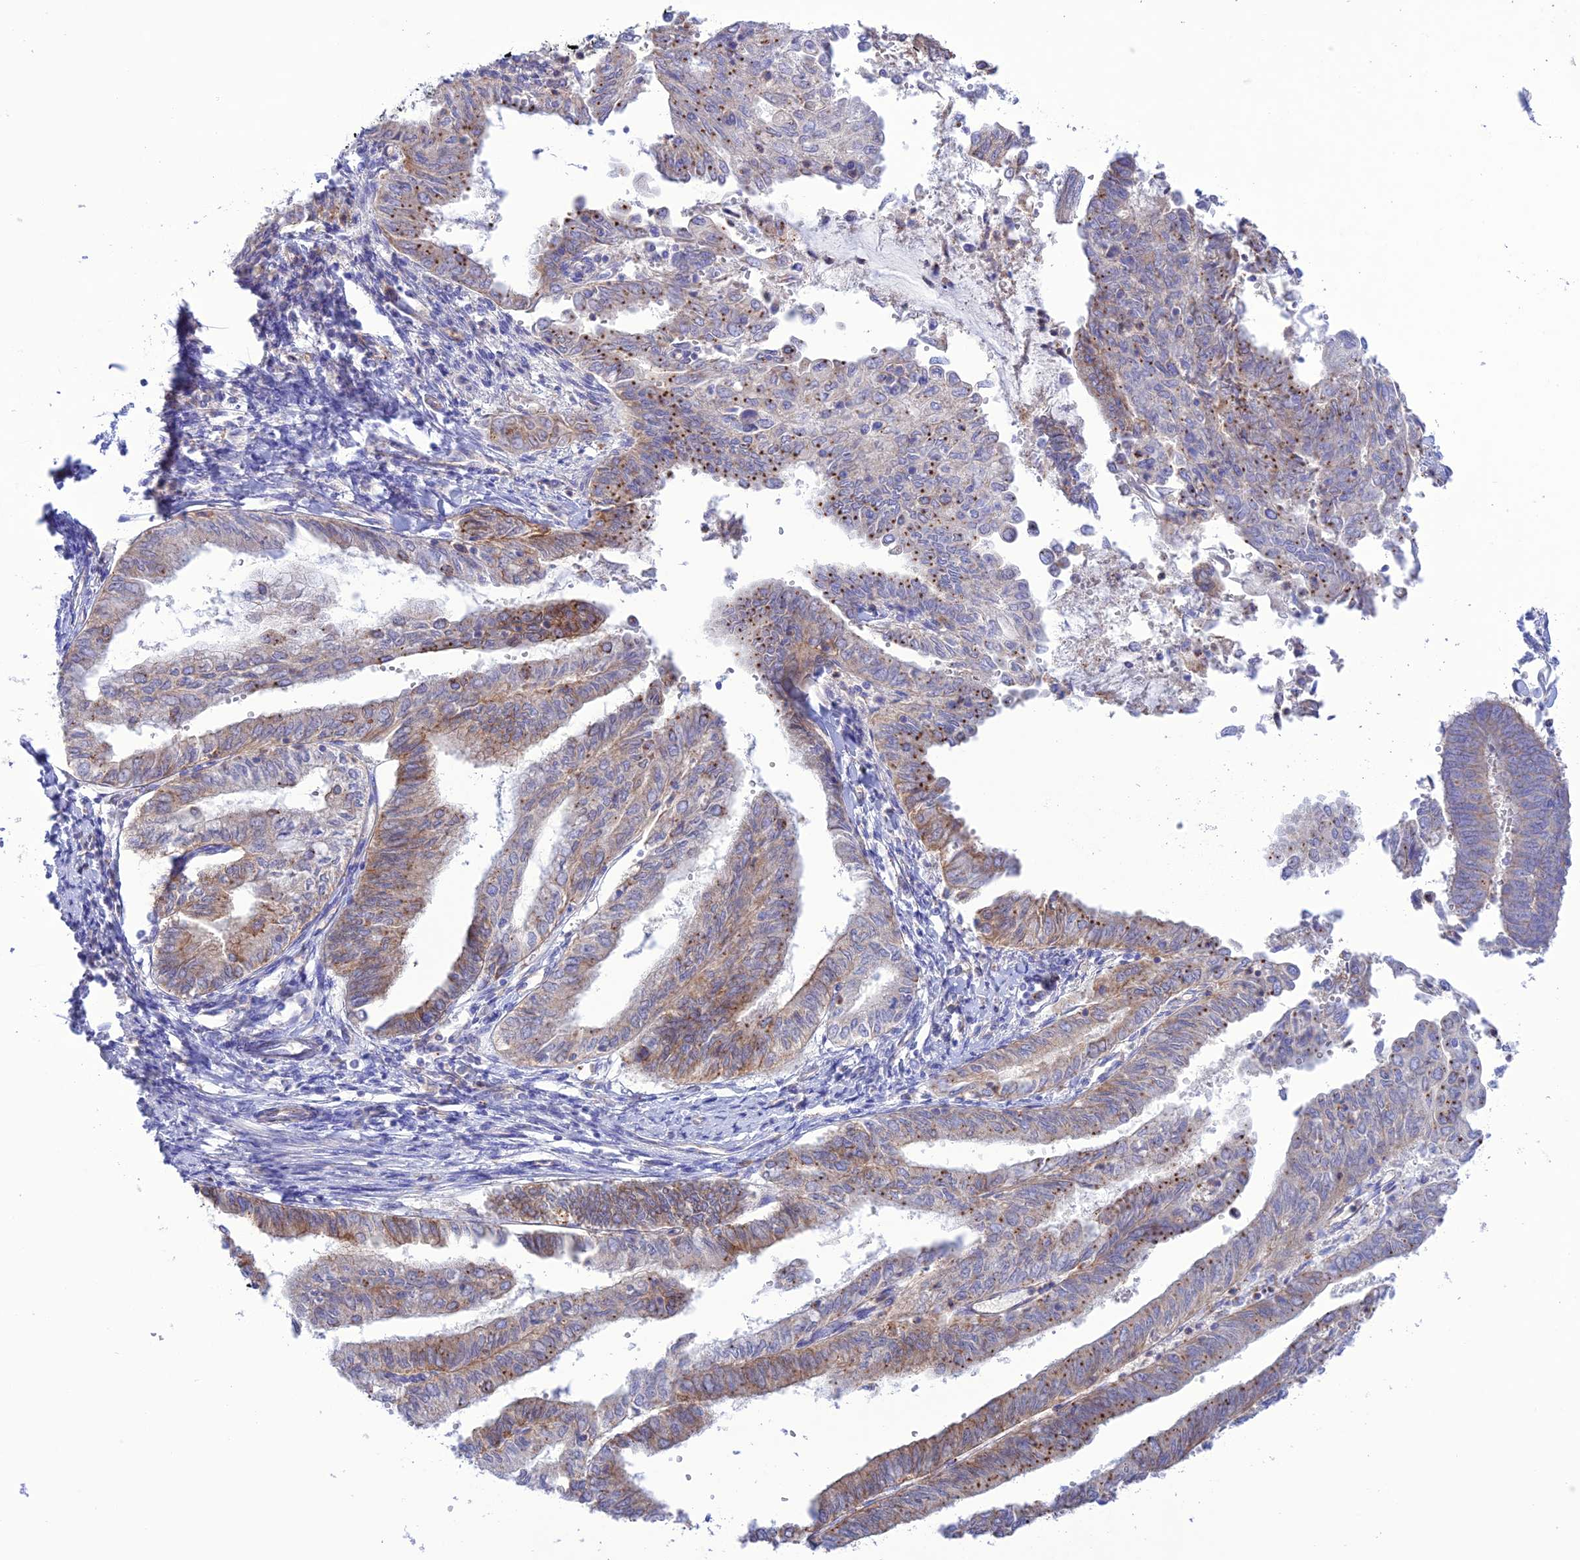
{"staining": {"intensity": "weak", "quantity": "25%-75%", "location": "cytoplasmic/membranous"}, "tissue": "endometrial cancer", "cell_type": "Tumor cells", "image_type": "cancer", "snomed": [{"axis": "morphology", "description": "Adenocarcinoma, NOS"}, {"axis": "topography", "description": "Endometrium"}], "caption": "Protein analysis of endometrial cancer tissue demonstrates weak cytoplasmic/membranous staining in about 25%-75% of tumor cells.", "gene": "CHSY3", "patient": {"sex": "female", "age": 66}}